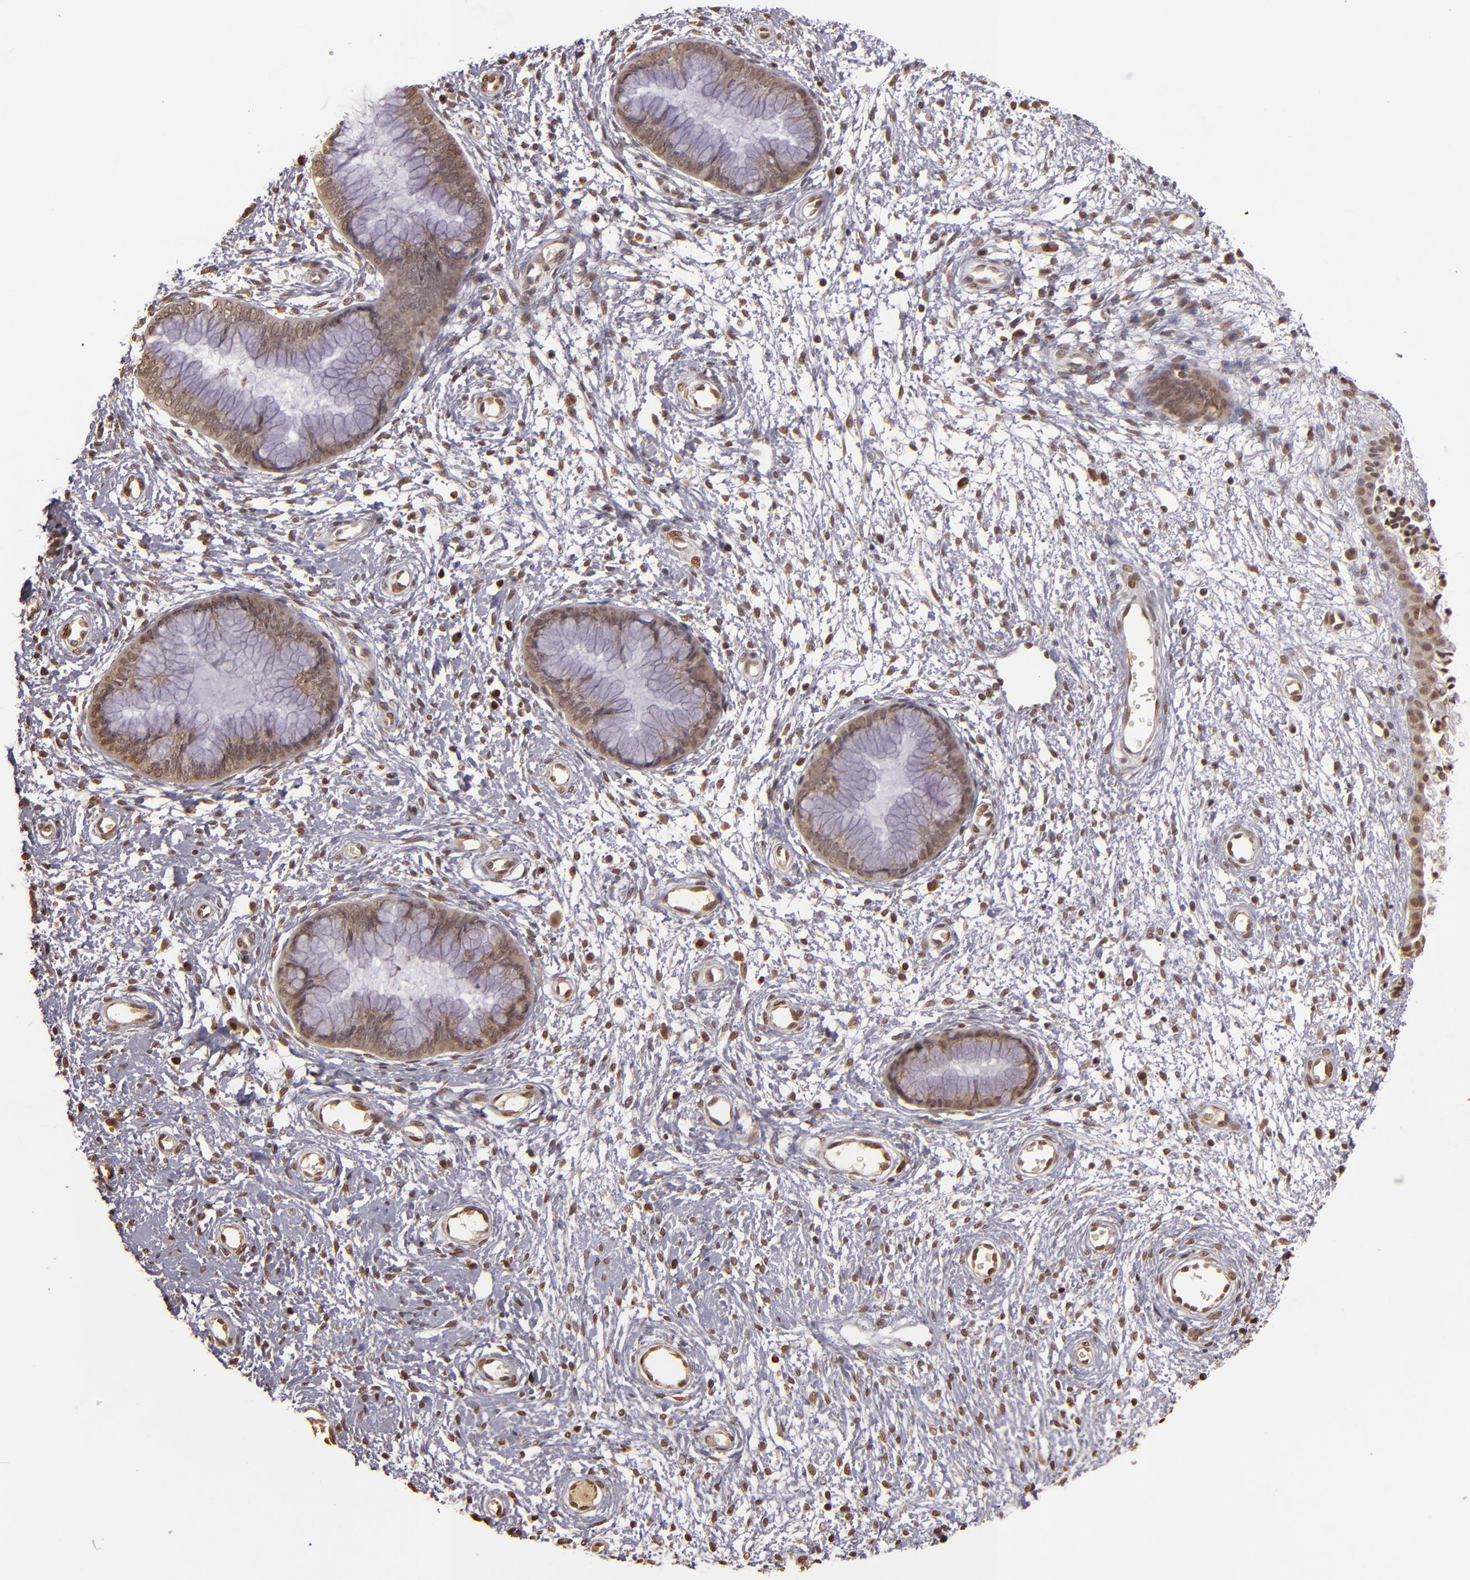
{"staining": {"intensity": "moderate", "quantity": ">75%", "location": "cytoplasmic/membranous,nuclear"}, "tissue": "cervix", "cell_type": "Glandular cells", "image_type": "normal", "snomed": [{"axis": "morphology", "description": "Normal tissue, NOS"}, {"axis": "topography", "description": "Cervix"}], "caption": "Protein positivity by IHC reveals moderate cytoplasmic/membranous,nuclear expression in approximately >75% of glandular cells in normal cervix.", "gene": "CUL1", "patient": {"sex": "female", "age": 55}}